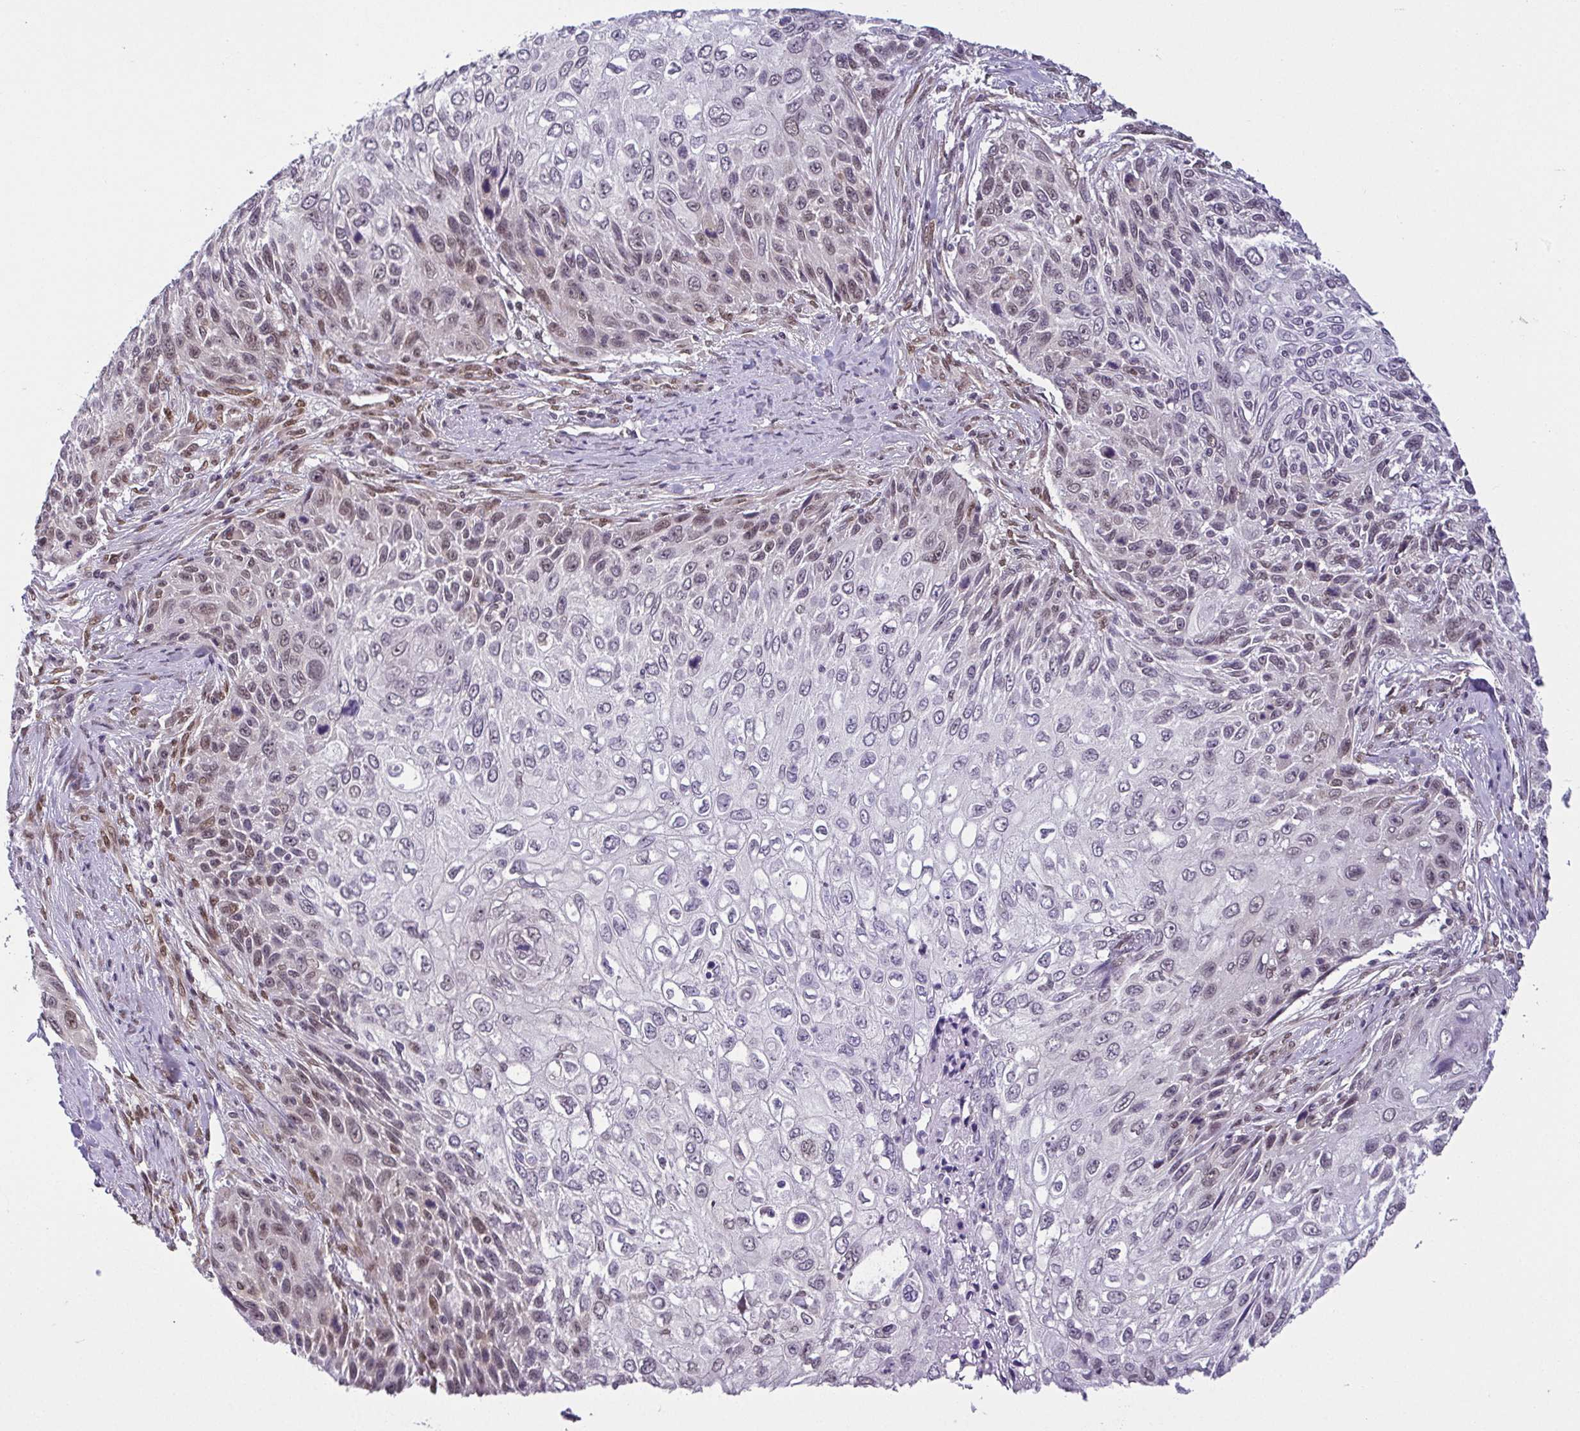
{"staining": {"intensity": "negative", "quantity": "none", "location": "none"}, "tissue": "skin cancer", "cell_type": "Tumor cells", "image_type": "cancer", "snomed": [{"axis": "morphology", "description": "Squamous cell carcinoma, NOS"}, {"axis": "topography", "description": "Skin"}], "caption": "Immunohistochemistry (IHC) histopathology image of neoplastic tissue: skin cancer (squamous cell carcinoma) stained with DAB (3,3'-diaminobenzidine) shows no significant protein expression in tumor cells. Nuclei are stained in blue.", "gene": "RBM3", "patient": {"sex": "male", "age": 92}}